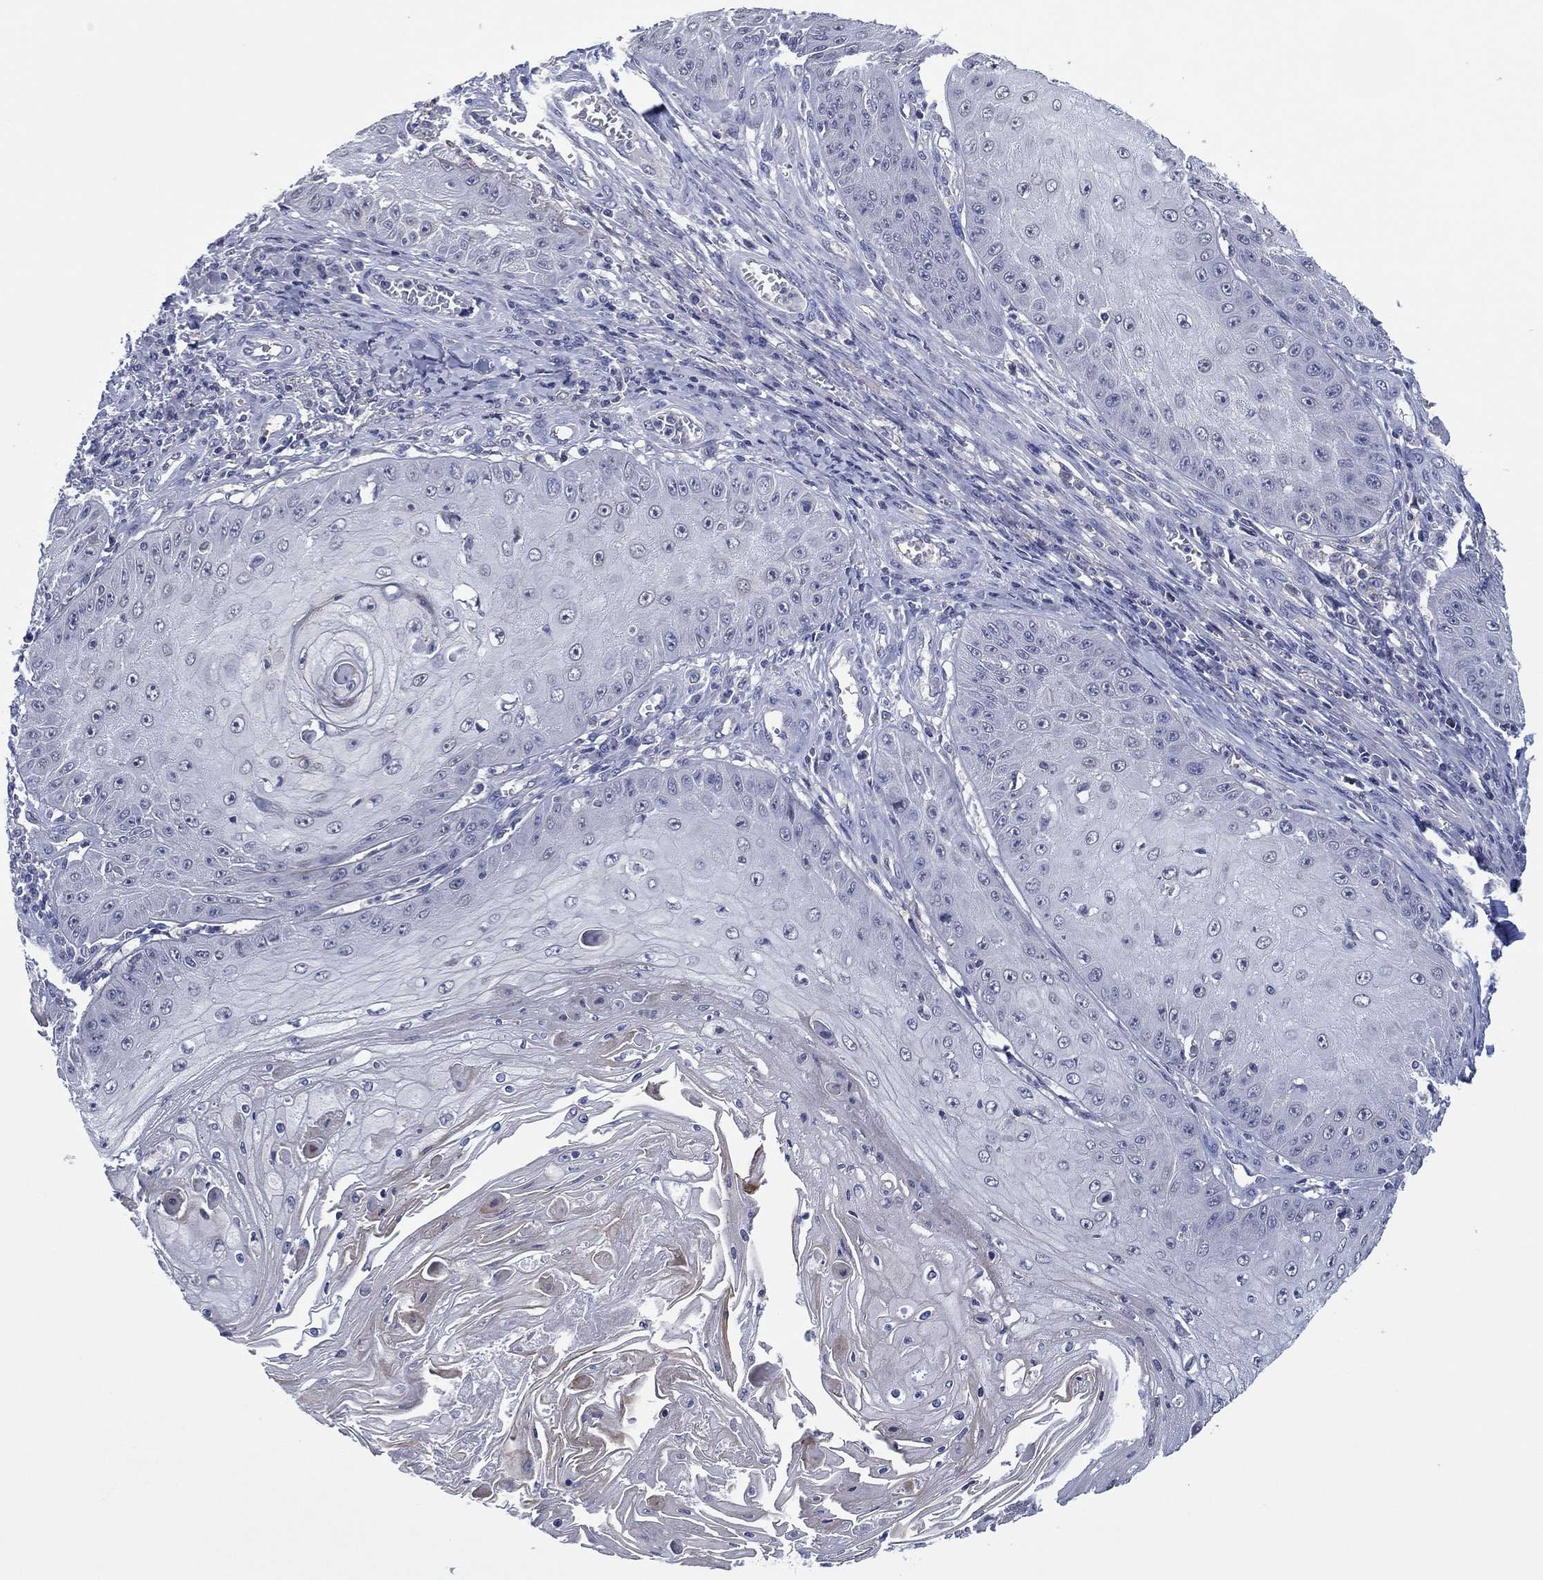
{"staining": {"intensity": "negative", "quantity": "none", "location": "none"}, "tissue": "skin cancer", "cell_type": "Tumor cells", "image_type": "cancer", "snomed": [{"axis": "morphology", "description": "Squamous cell carcinoma, NOS"}, {"axis": "topography", "description": "Skin"}], "caption": "Protein analysis of squamous cell carcinoma (skin) shows no significant positivity in tumor cells.", "gene": "TRIM31", "patient": {"sex": "male", "age": 70}}